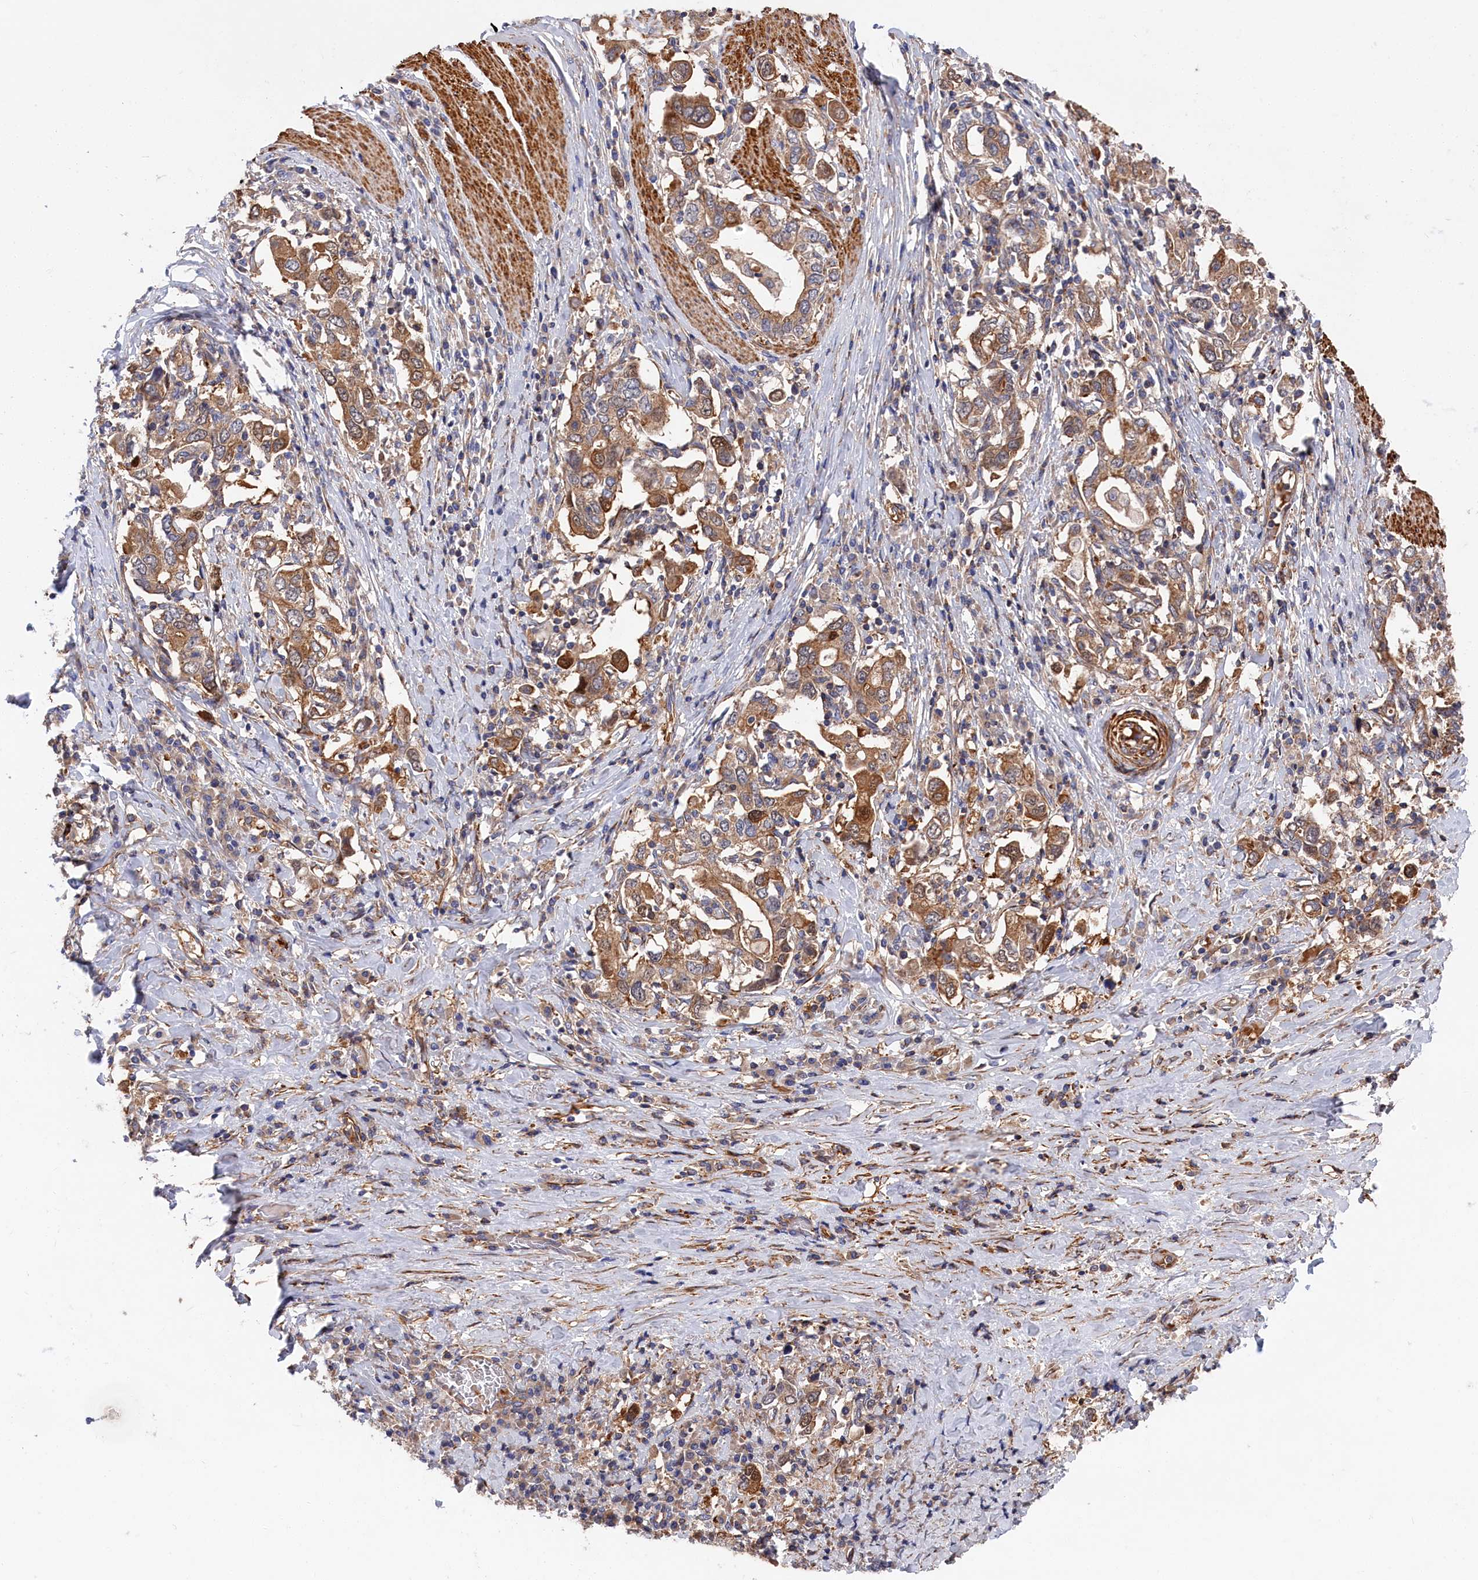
{"staining": {"intensity": "moderate", "quantity": ">75%", "location": "cytoplasmic/membranous"}, "tissue": "stomach cancer", "cell_type": "Tumor cells", "image_type": "cancer", "snomed": [{"axis": "morphology", "description": "Adenocarcinoma, NOS"}, {"axis": "topography", "description": "Stomach, upper"}, {"axis": "topography", "description": "Stomach"}], "caption": "The immunohistochemical stain shows moderate cytoplasmic/membranous positivity in tumor cells of stomach adenocarcinoma tissue.", "gene": "LDHD", "patient": {"sex": "male", "age": 62}}